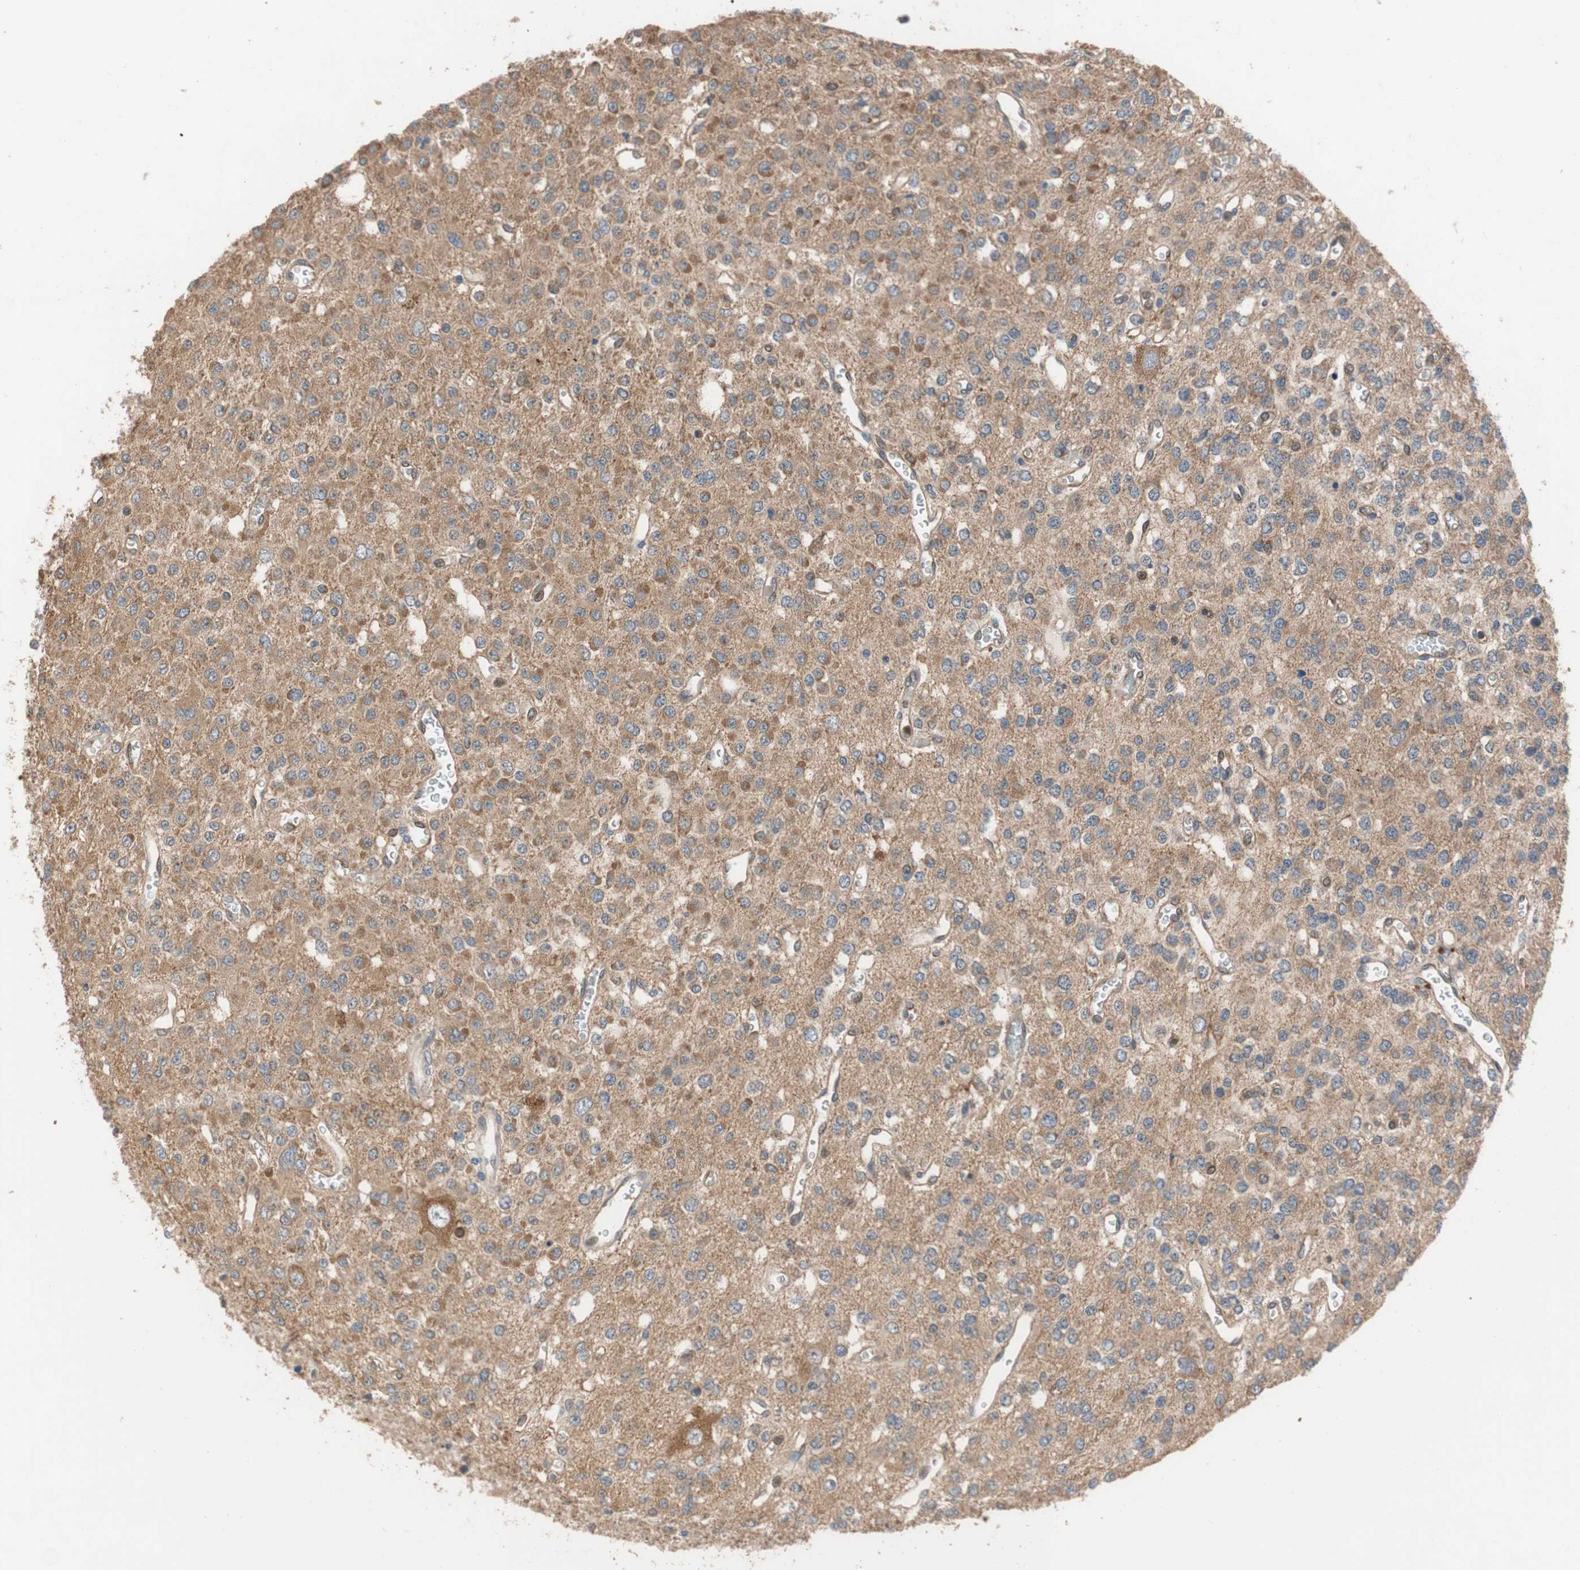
{"staining": {"intensity": "moderate", "quantity": ">75%", "location": "cytoplasmic/membranous"}, "tissue": "glioma", "cell_type": "Tumor cells", "image_type": "cancer", "snomed": [{"axis": "morphology", "description": "Glioma, malignant, Low grade"}, {"axis": "topography", "description": "Brain"}], "caption": "An immunohistochemistry (IHC) photomicrograph of tumor tissue is shown. Protein staining in brown labels moderate cytoplasmic/membranous positivity in malignant glioma (low-grade) within tumor cells. (DAB (3,3'-diaminobenzidine) IHC, brown staining for protein, blue staining for nuclei).", "gene": "MAP4K2", "patient": {"sex": "male", "age": 38}}